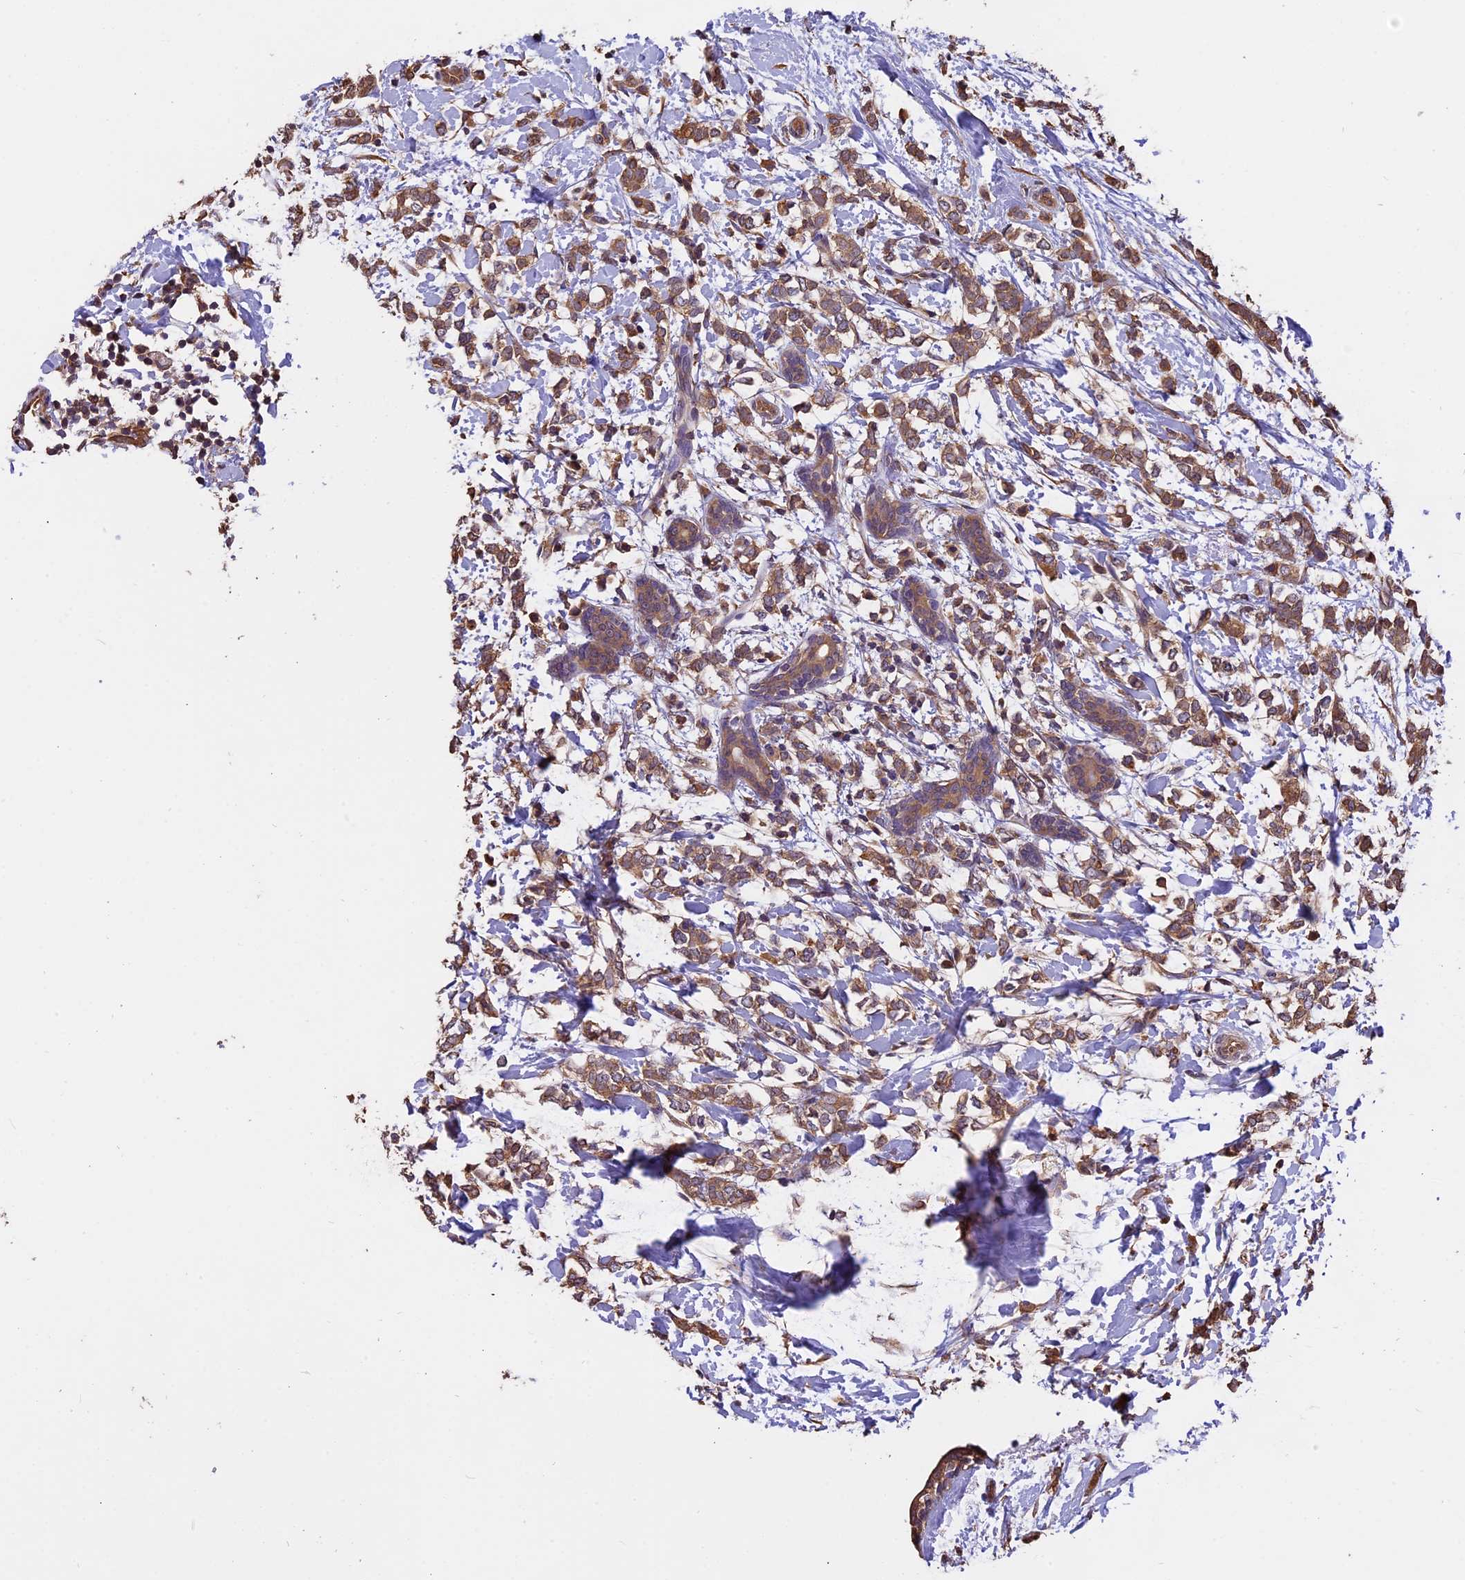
{"staining": {"intensity": "moderate", "quantity": ">75%", "location": "cytoplasmic/membranous"}, "tissue": "breast cancer", "cell_type": "Tumor cells", "image_type": "cancer", "snomed": [{"axis": "morphology", "description": "Normal tissue, NOS"}, {"axis": "morphology", "description": "Lobular carcinoma"}, {"axis": "topography", "description": "Breast"}], "caption": "A brown stain shows moderate cytoplasmic/membranous staining of a protein in human breast lobular carcinoma tumor cells.", "gene": "CHMP2A", "patient": {"sex": "female", "age": 47}}